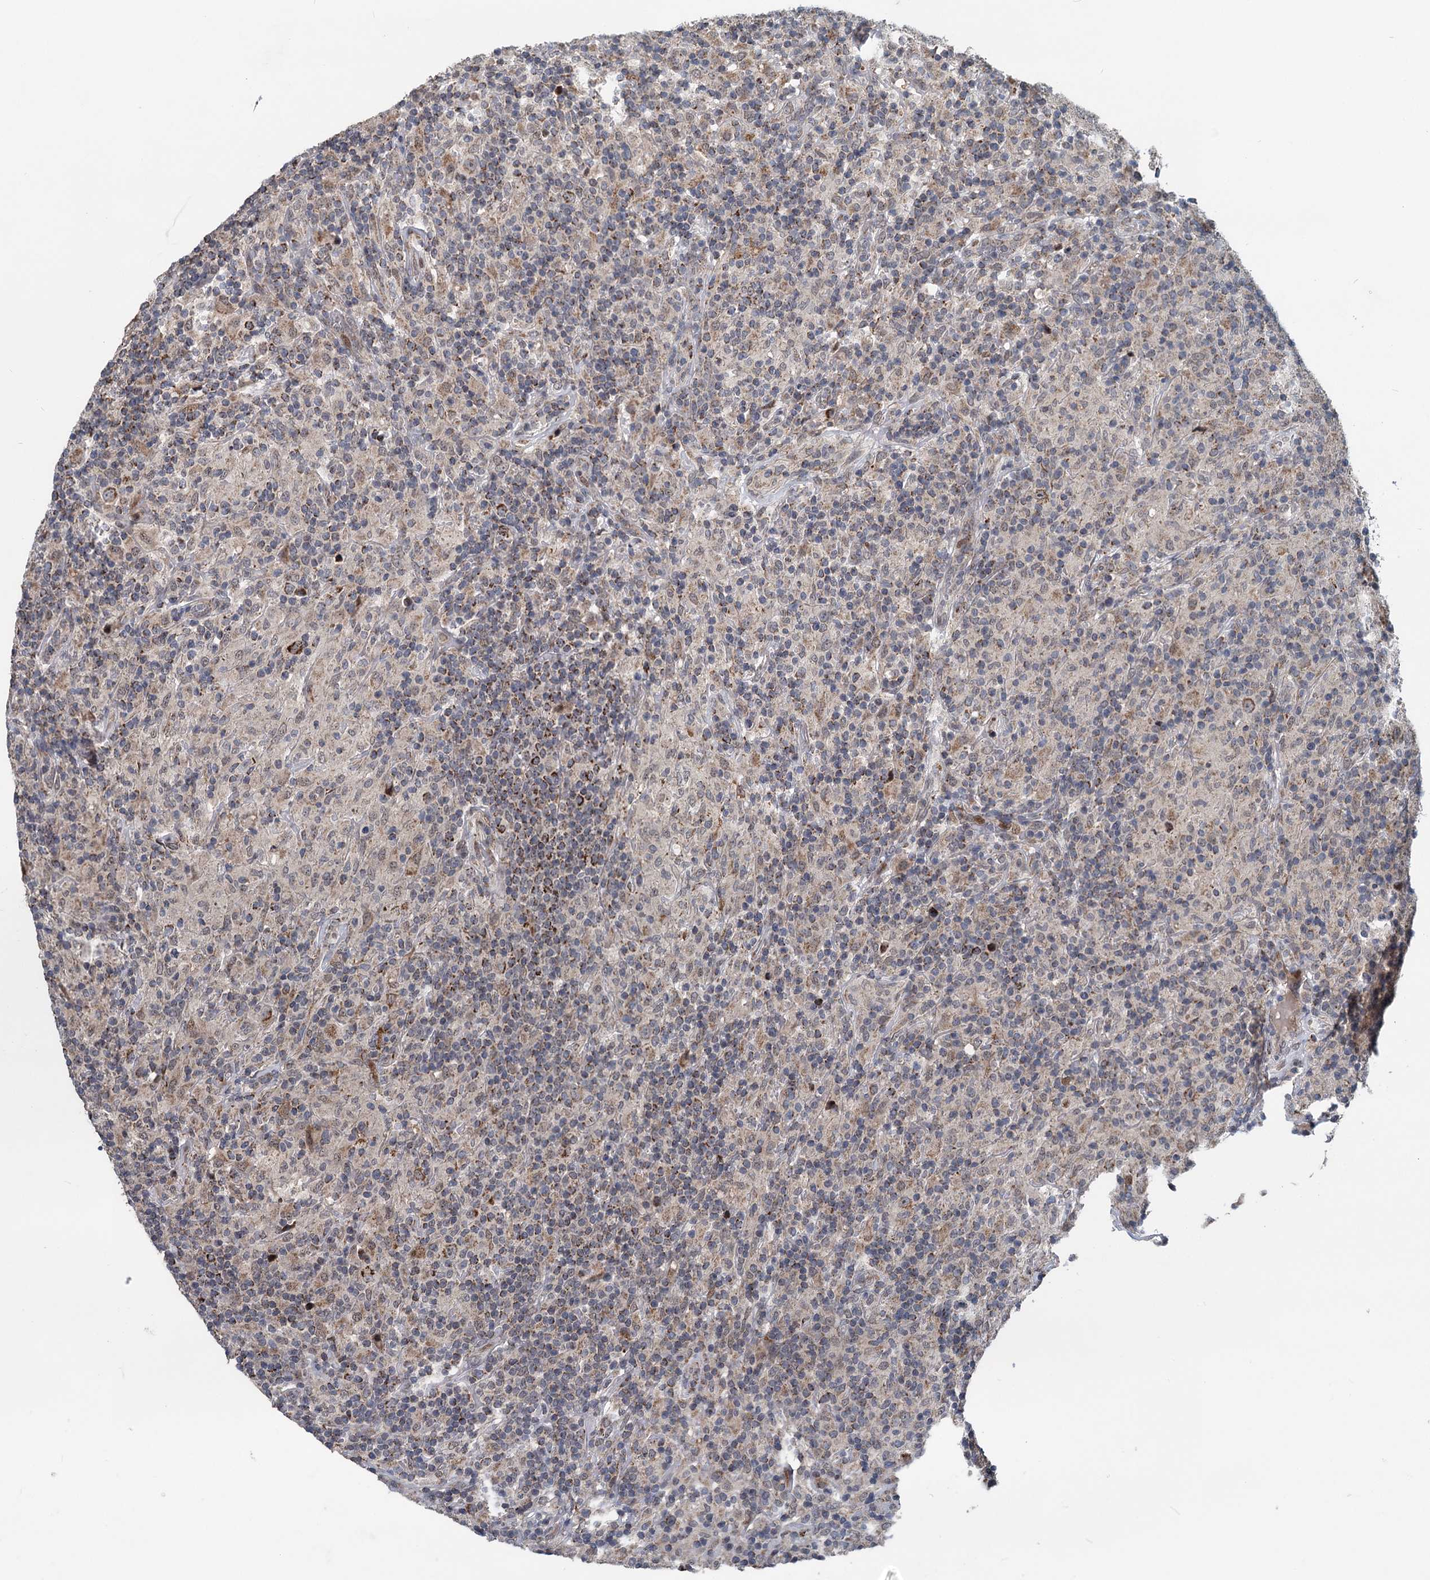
{"staining": {"intensity": "moderate", "quantity": ">75%", "location": "cytoplasmic/membranous"}, "tissue": "lymphoma", "cell_type": "Tumor cells", "image_type": "cancer", "snomed": [{"axis": "morphology", "description": "Hodgkin's disease, NOS"}, {"axis": "topography", "description": "Lymph node"}], "caption": "Moderate cytoplasmic/membranous protein positivity is present in approximately >75% of tumor cells in Hodgkin's disease. (Stains: DAB (3,3'-diaminobenzidine) in brown, nuclei in blue, Microscopy: brightfield microscopy at high magnification).", "gene": "RITA1", "patient": {"sex": "male", "age": 70}}